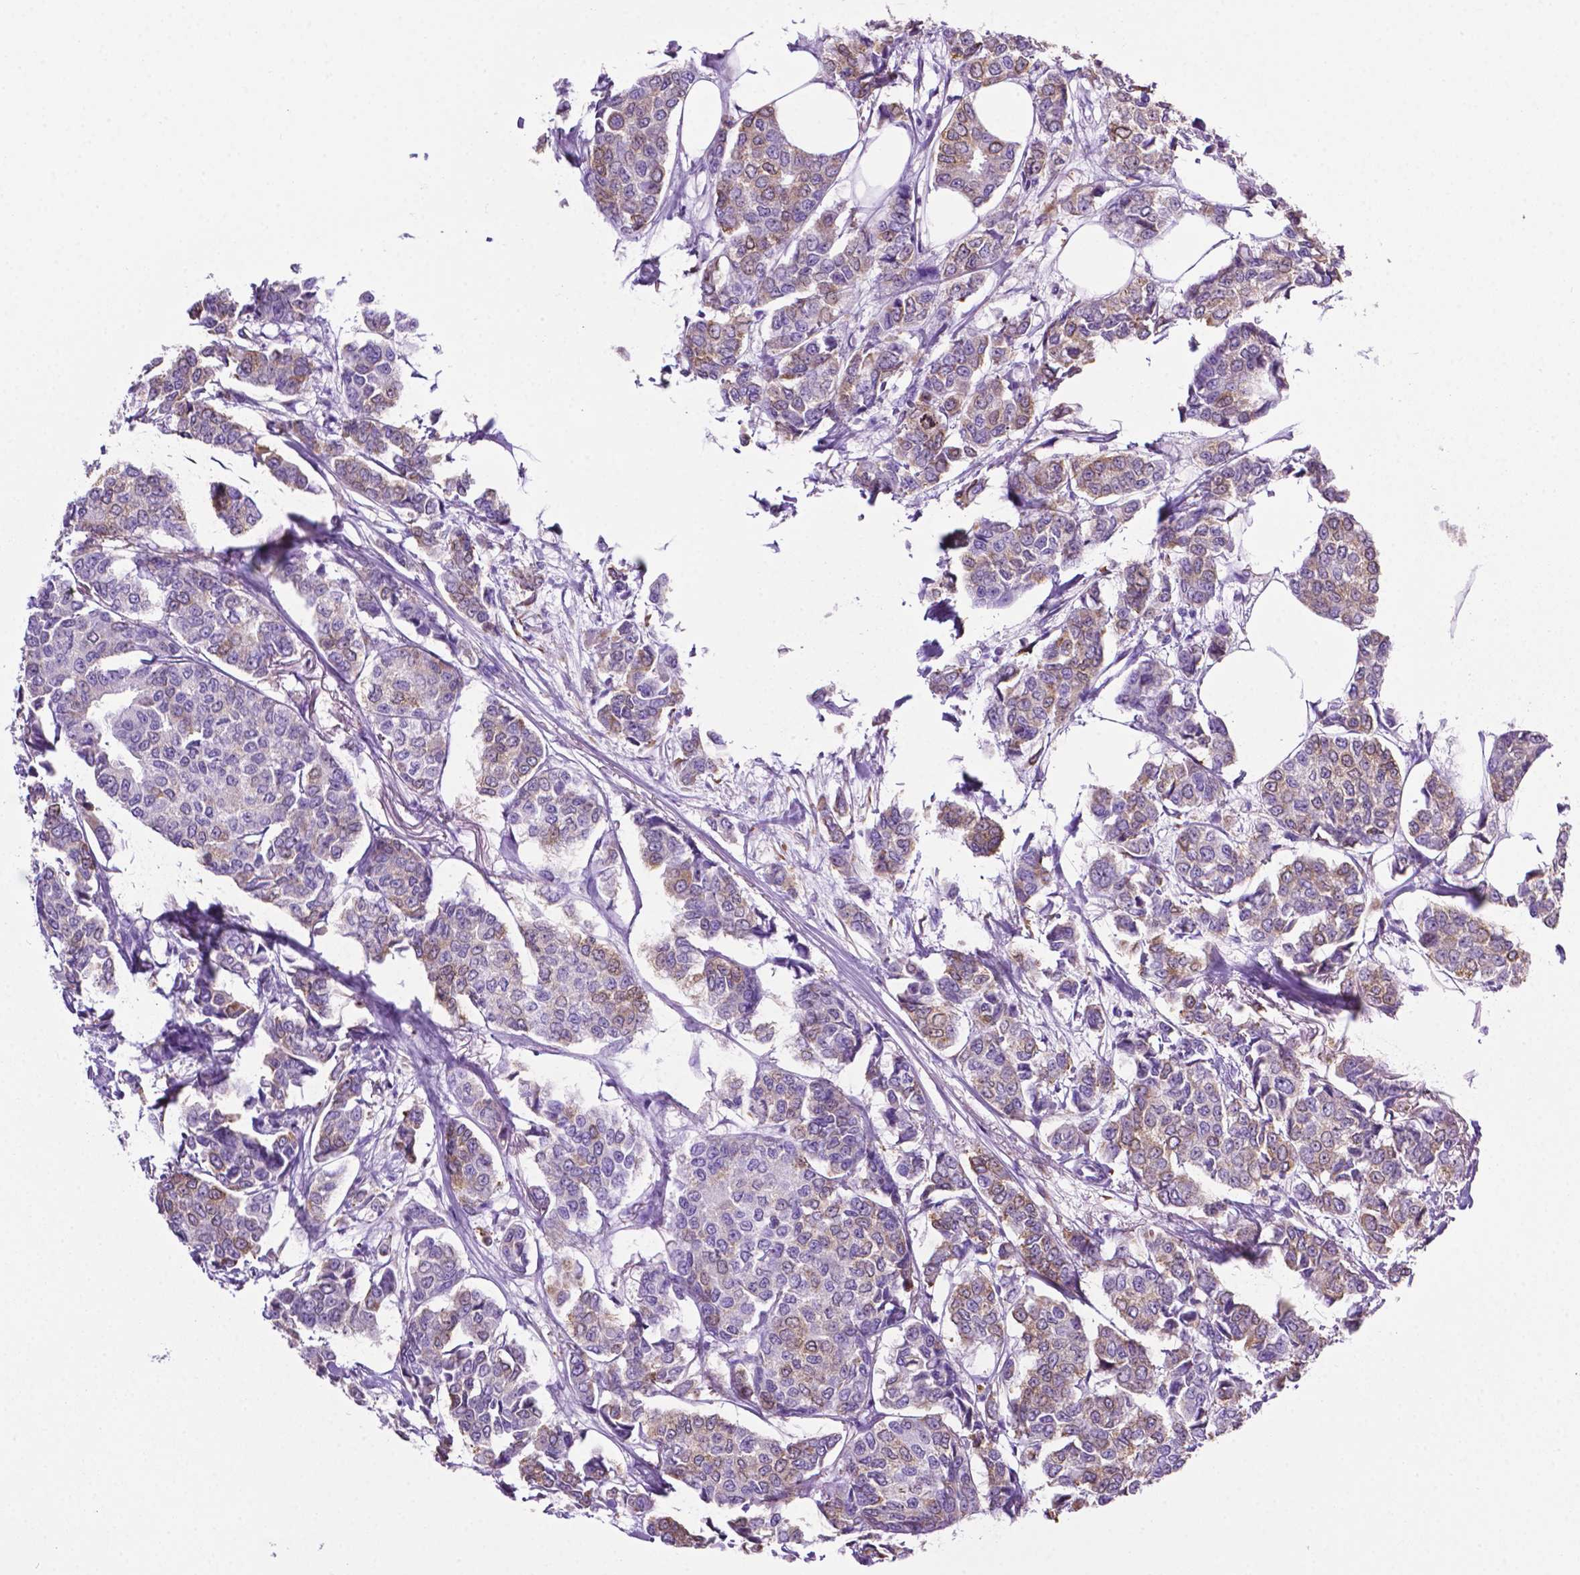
{"staining": {"intensity": "weak", "quantity": "25%-75%", "location": "cytoplasmic/membranous"}, "tissue": "breast cancer", "cell_type": "Tumor cells", "image_type": "cancer", "snomed": [{"axis": "morphology", "description": "Duct carcinoma"}, {"axis": "topography", "description": "Breast"}], "caption": "Breast invasive ductal carcinoma stained with a protein marker reveals weak staining in tumor cells.", "gene": "RPL29", "patient": {"sex": "female", "age": 94}}